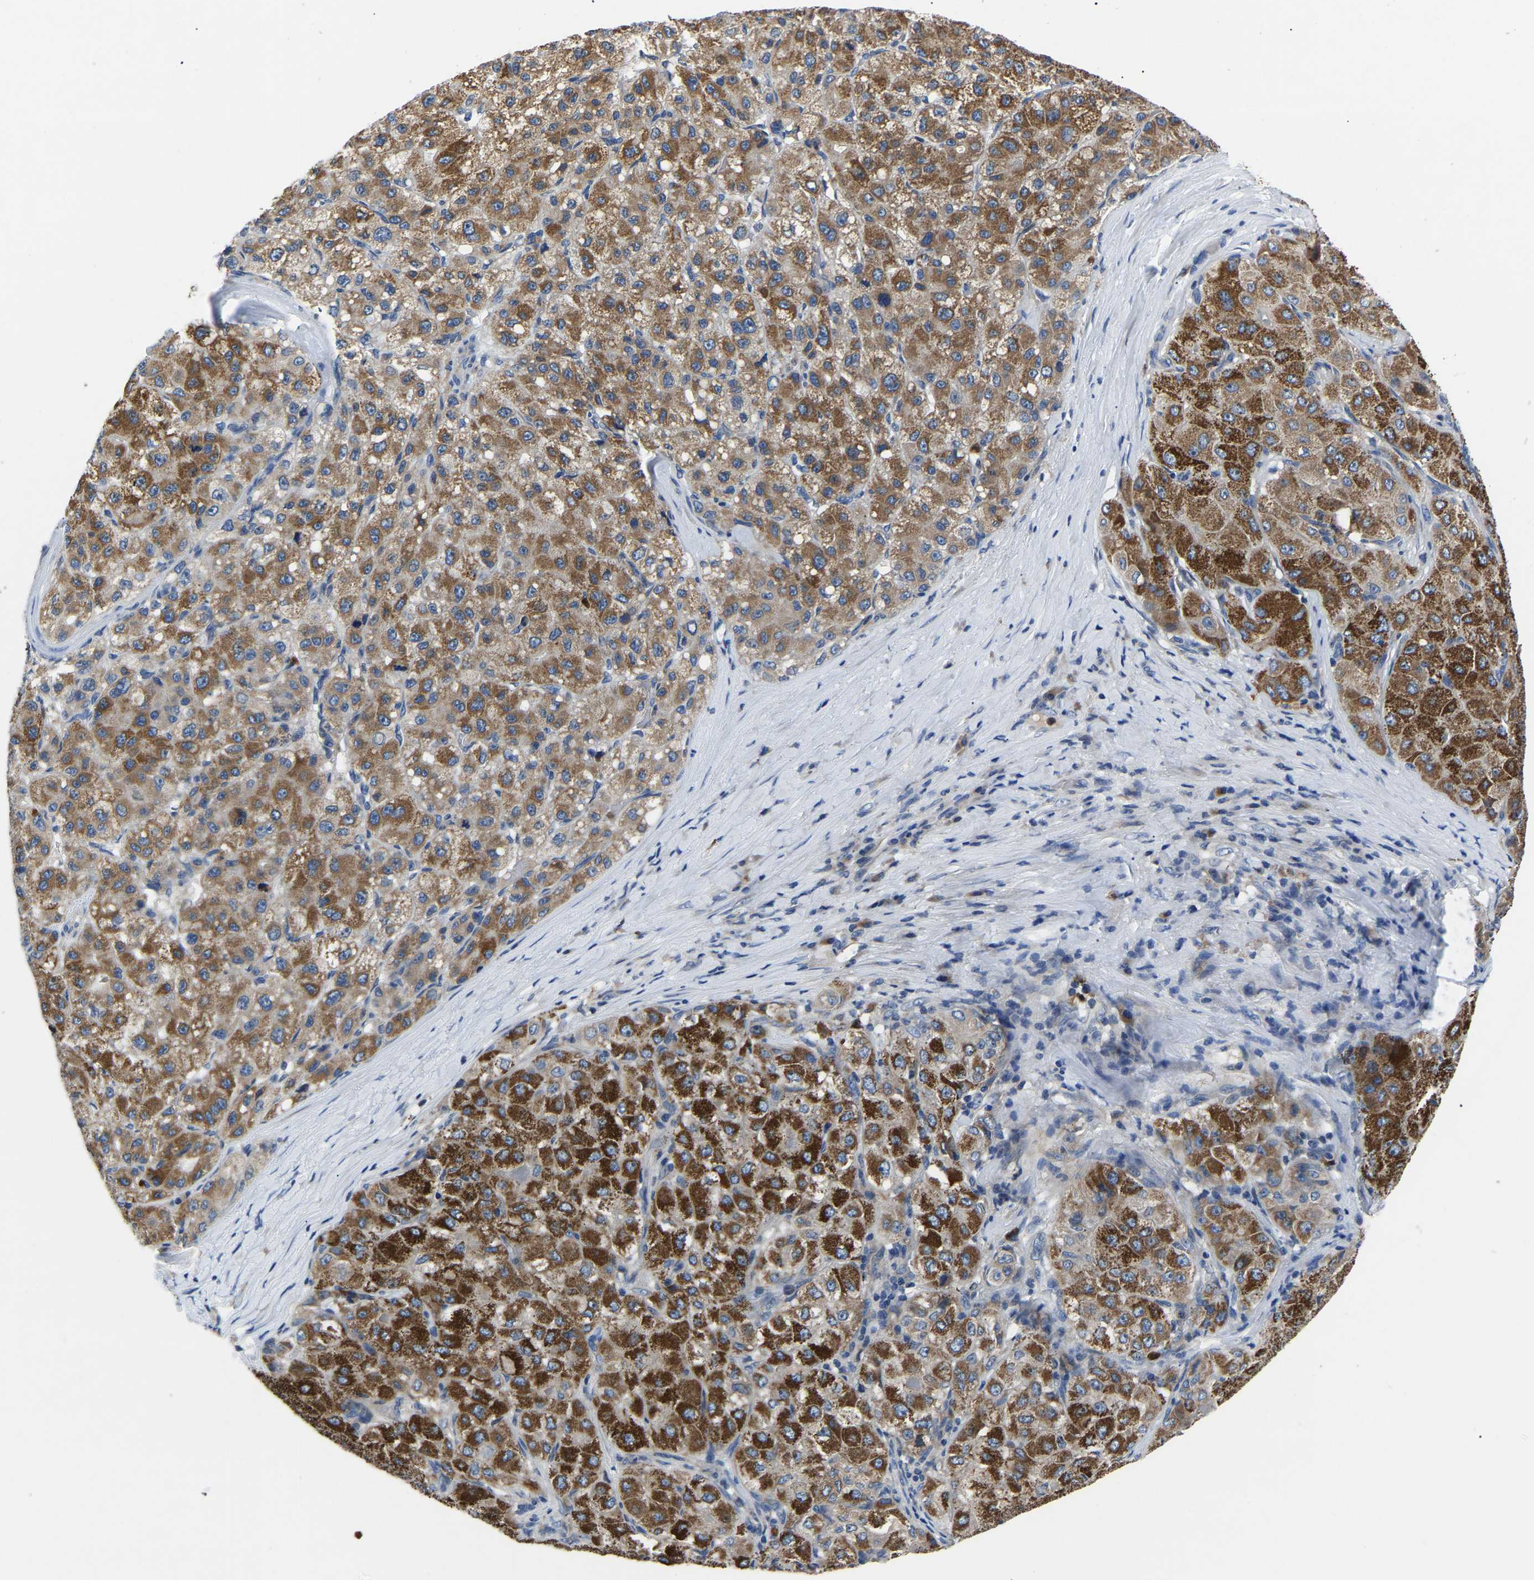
{"staining": {"intensity": "strong", "quantity": ">75%", "location": "cytoplasmic/membranous"}, "tissue": "liver cancer", "cell_type": "Tumor cells", "image_type": "cancer", "snomed": [{"axis": "morphology", "description": "Carcinoma, Hepatocellular, NOS"}, {"axis": "topography", "description": "Liver"}], "caption": "Human liver hepatocellular carcinoma stained for a protein (brown) shows strong cytoplasmic/membranous positive positivity in about >75% of tumor cells.", "gene": "TOR1B", "patient": {"sex": "male", "age": 80}}